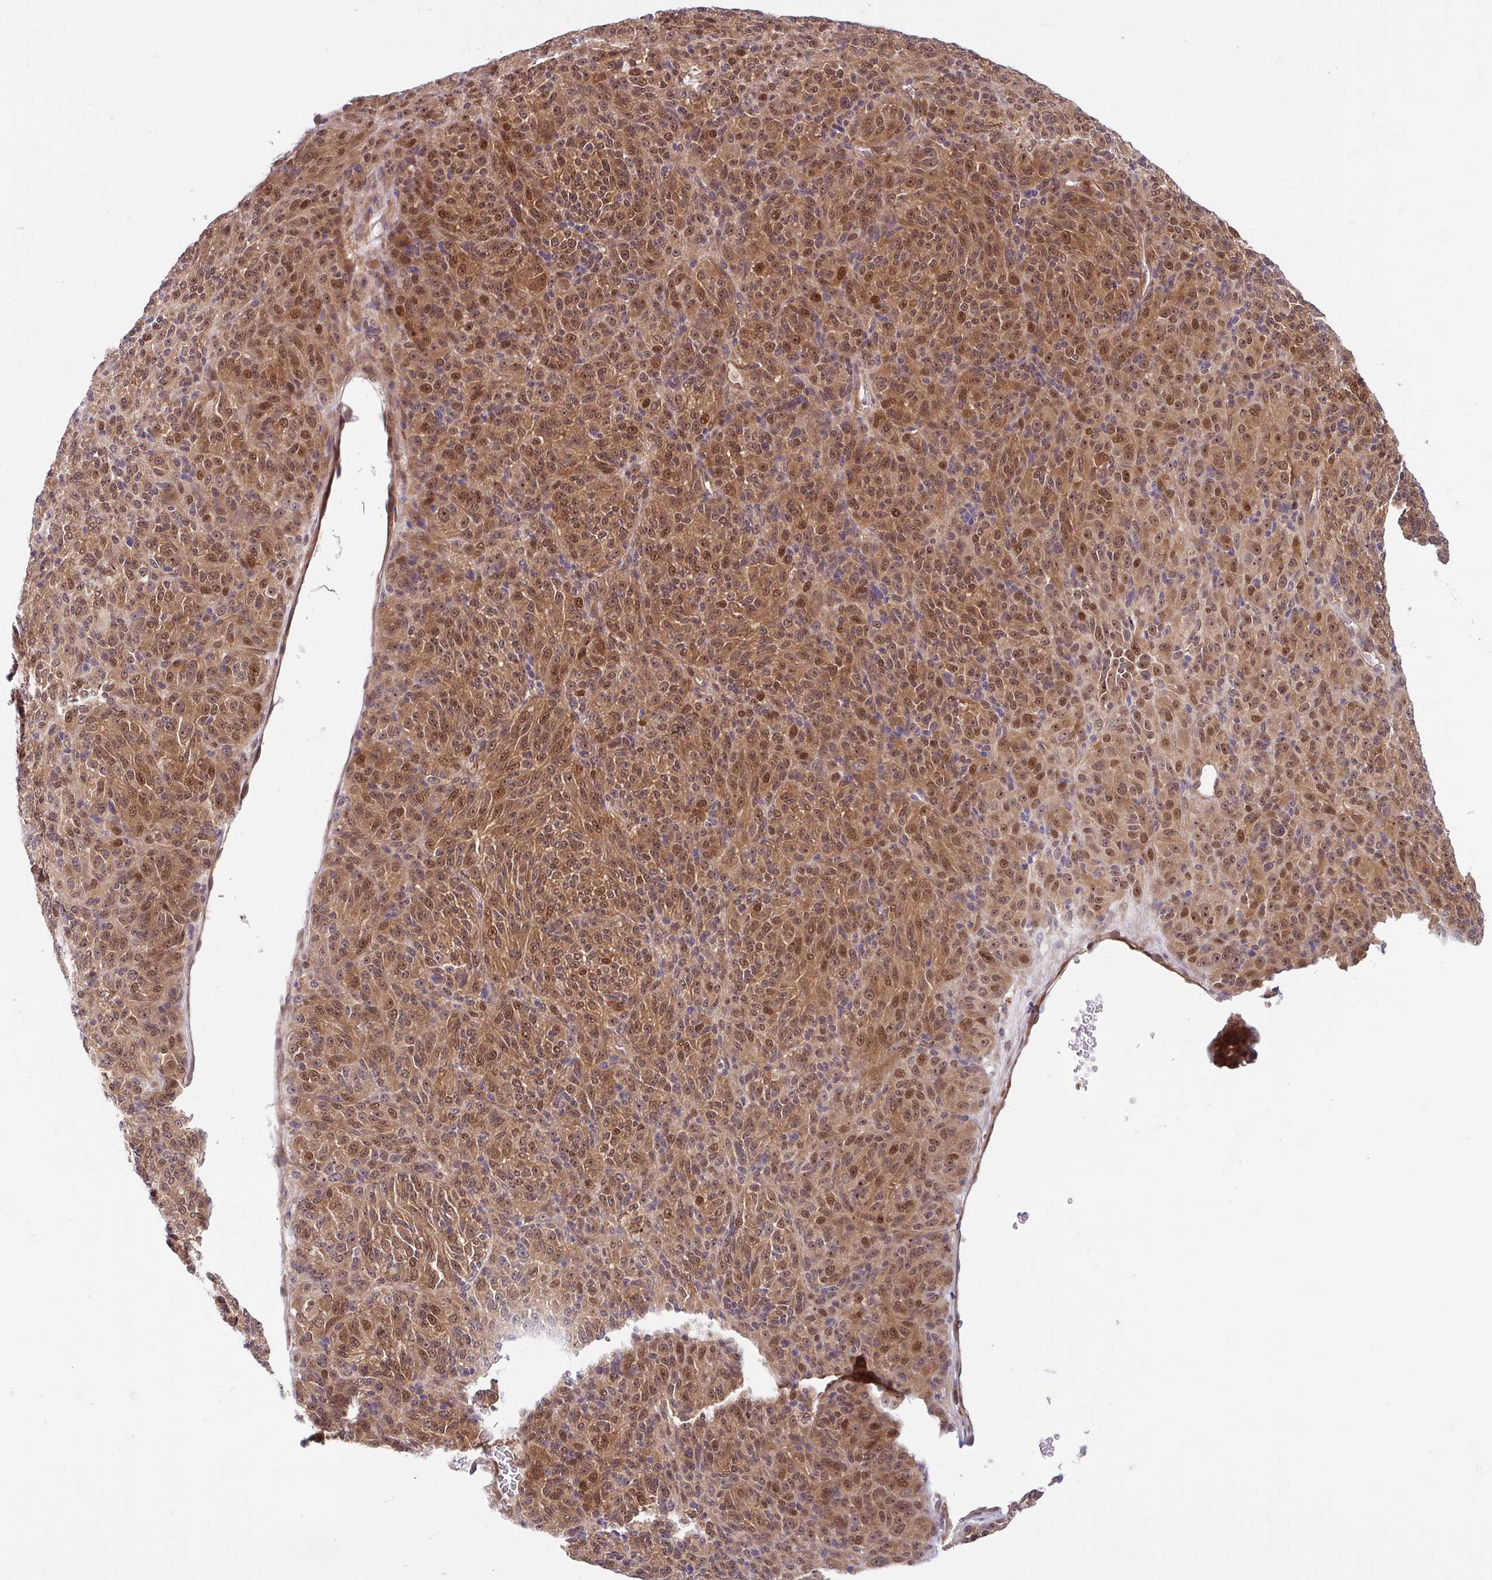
{"staining": {"intensity": "strong", "quantity": ">75%", "location": "cytoplasmic/membranous,nuclear"}, "tissue": "melanoma", "cell_type": "Tumor cells", "image_type": "cancer", "snomed": [{"axis": "morphology", "description": "Malignant melanoma, Metastatic site"}, {"axis": "topography", "description": "Brain"}], "caption": "Immunohistochemistry (IHC) (DAB) staining of malignant melanoma (metastatic site) demonstrates strong cytoplasmic/membranous and nuclear protein expression in about >75% of tumor cells.", "gene": "HMBS", "patient": {"sex": "female", "age": 56}}